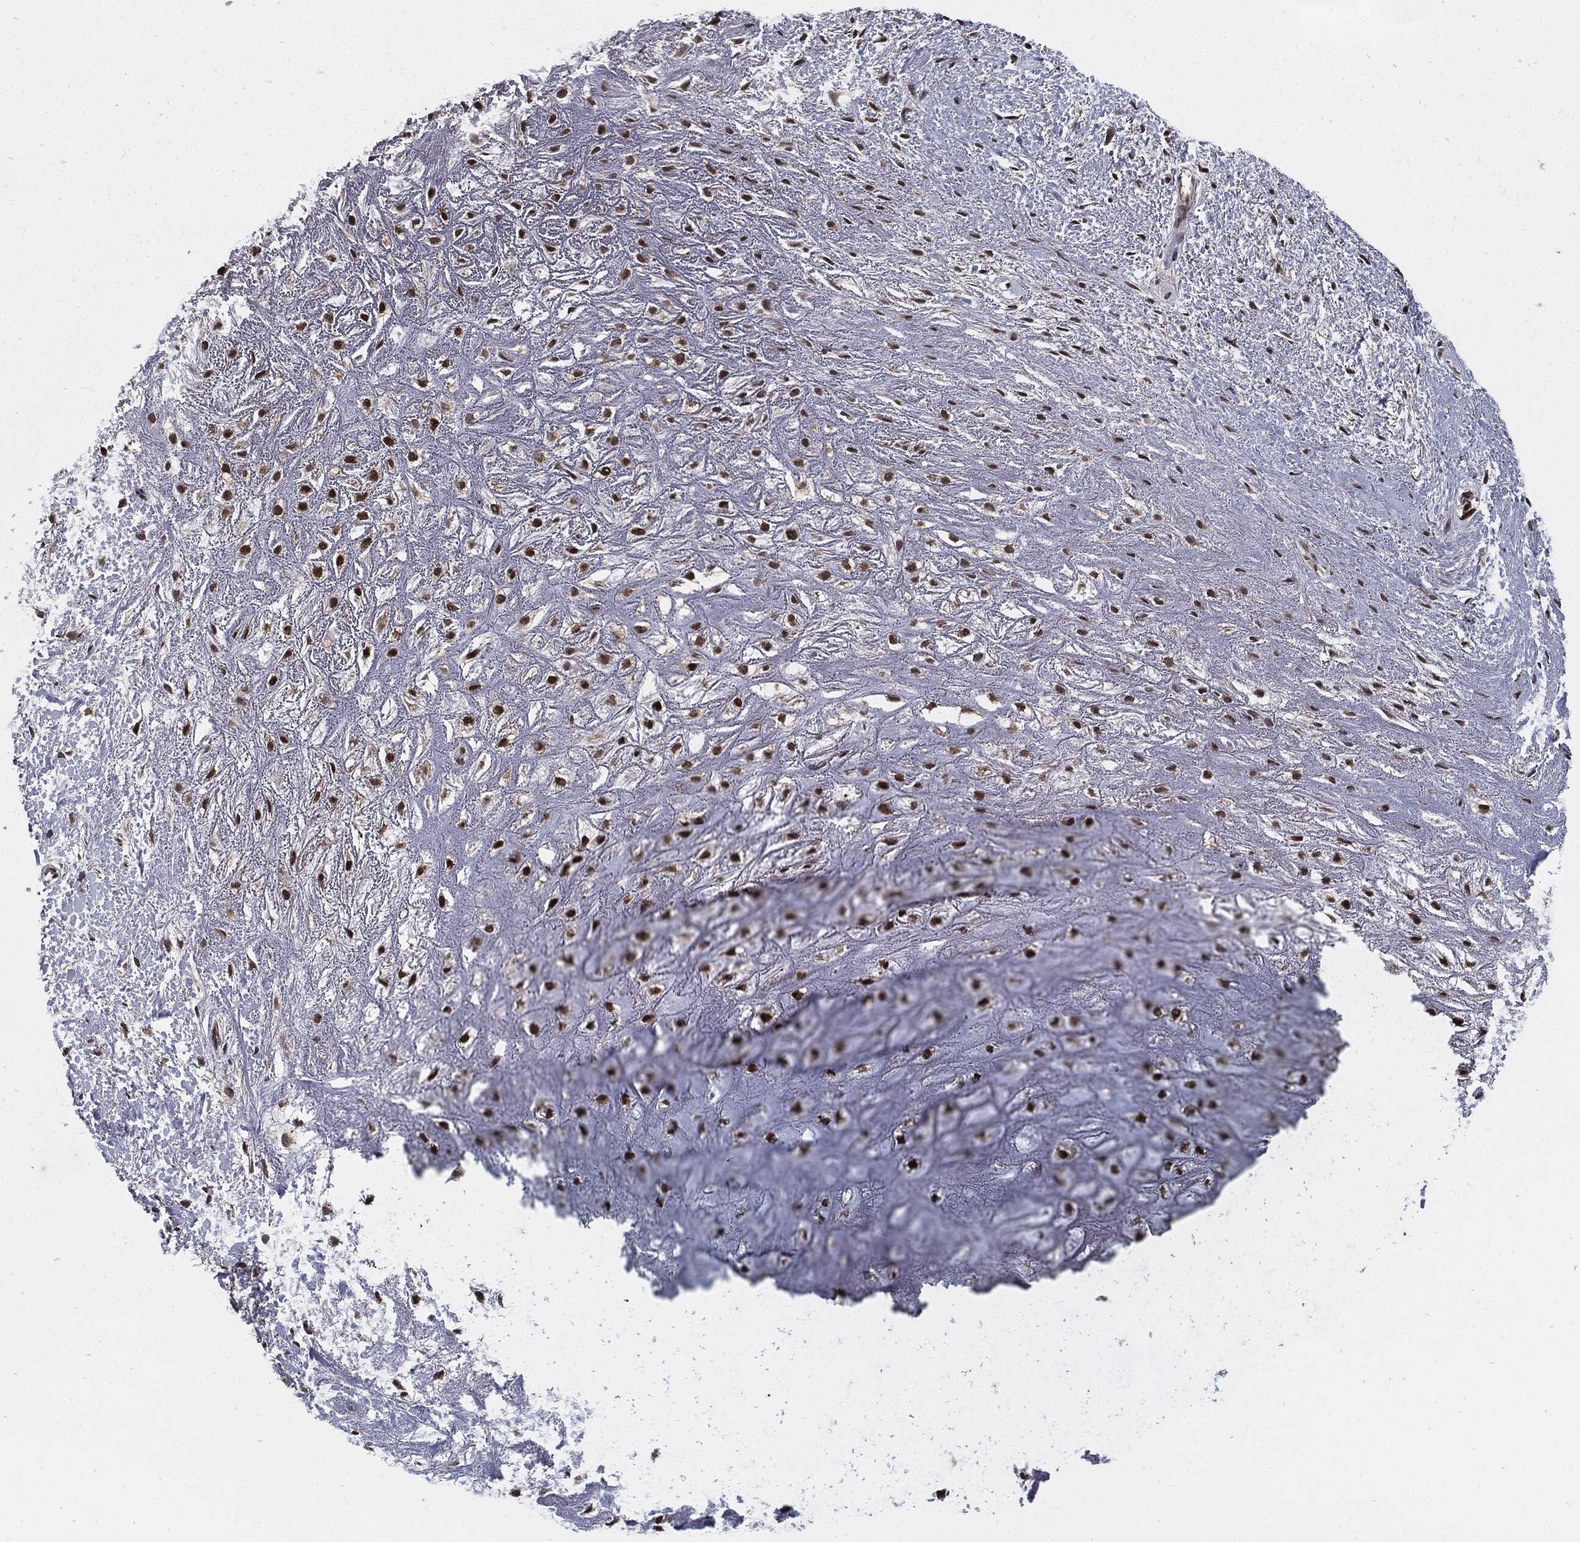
{"staining": {"intensity": "negative", "quantity": "none", "location": "none"}, "tissue": "adipose tissue", "cell_type": "Adipocytes", "image_type": "normal", "snomed": [{"axis": "morphology", "description": "Normal tissue, NOS"}, {"axis": "morphology", "description": "Squamous cell carcinoma, NOS"}, {"axis": "topography", "description": "Cartilage tissue"}, {"axis": "topography", "description": "Head-Neck"}], "caption": "IHC of normal adipose tissue demonstrates no expression in adipocytes. (Brightfield microscopy of DAB IHC at high magnification).", "gene": "PTPA", "patient": {"sex": "male", "age": 62}}